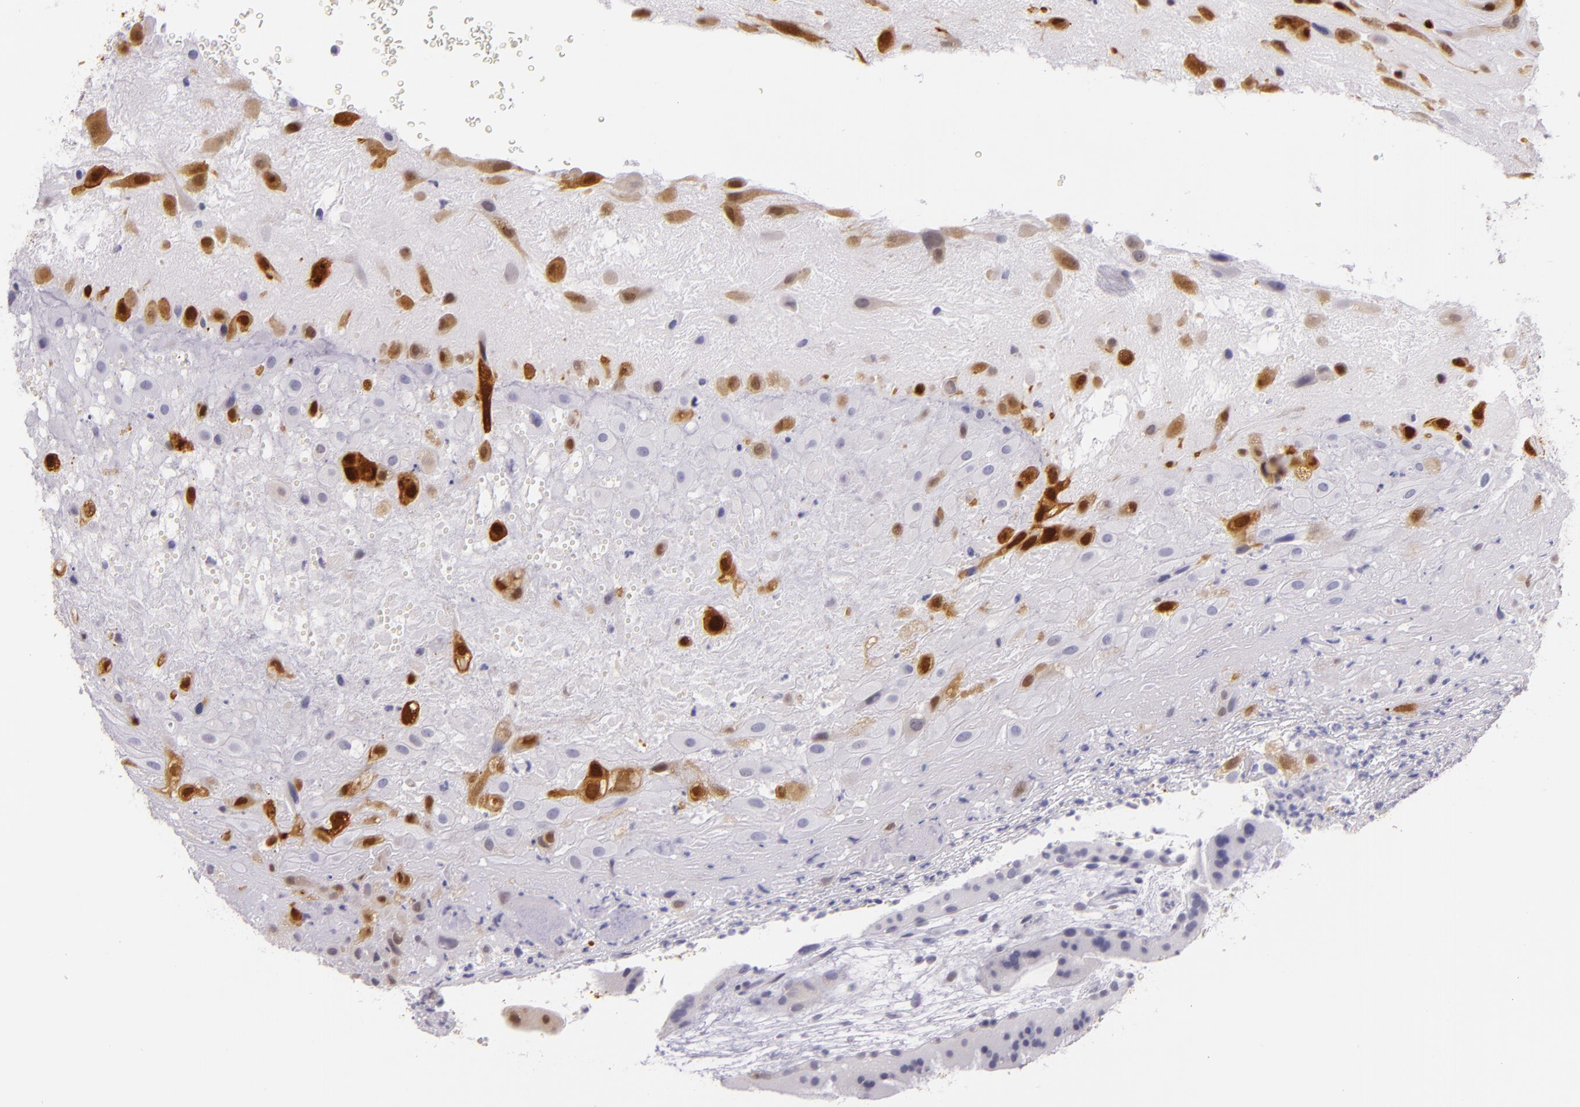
{"staining": {"intensity": "moderate", "quantity": "25%-75%", "location": "nuclear"}, "tissue": "placenta", "cell_type": "Decidual cells", "image_type": "normal", "snomed": [{"axis": "morphology", "description": "Normal tissue, NOS"}, {"axis": "topography", "description": "Placenta"}], "caption": "Placenta stained for a protein displays moderate nuclear positivity in decidual cells. Immunohistochemistry (ihc) stains the protein in brown and the nuclei are stained blue.", "gene": "MT1A", "patient": {"sex": "female", "age": 19}}